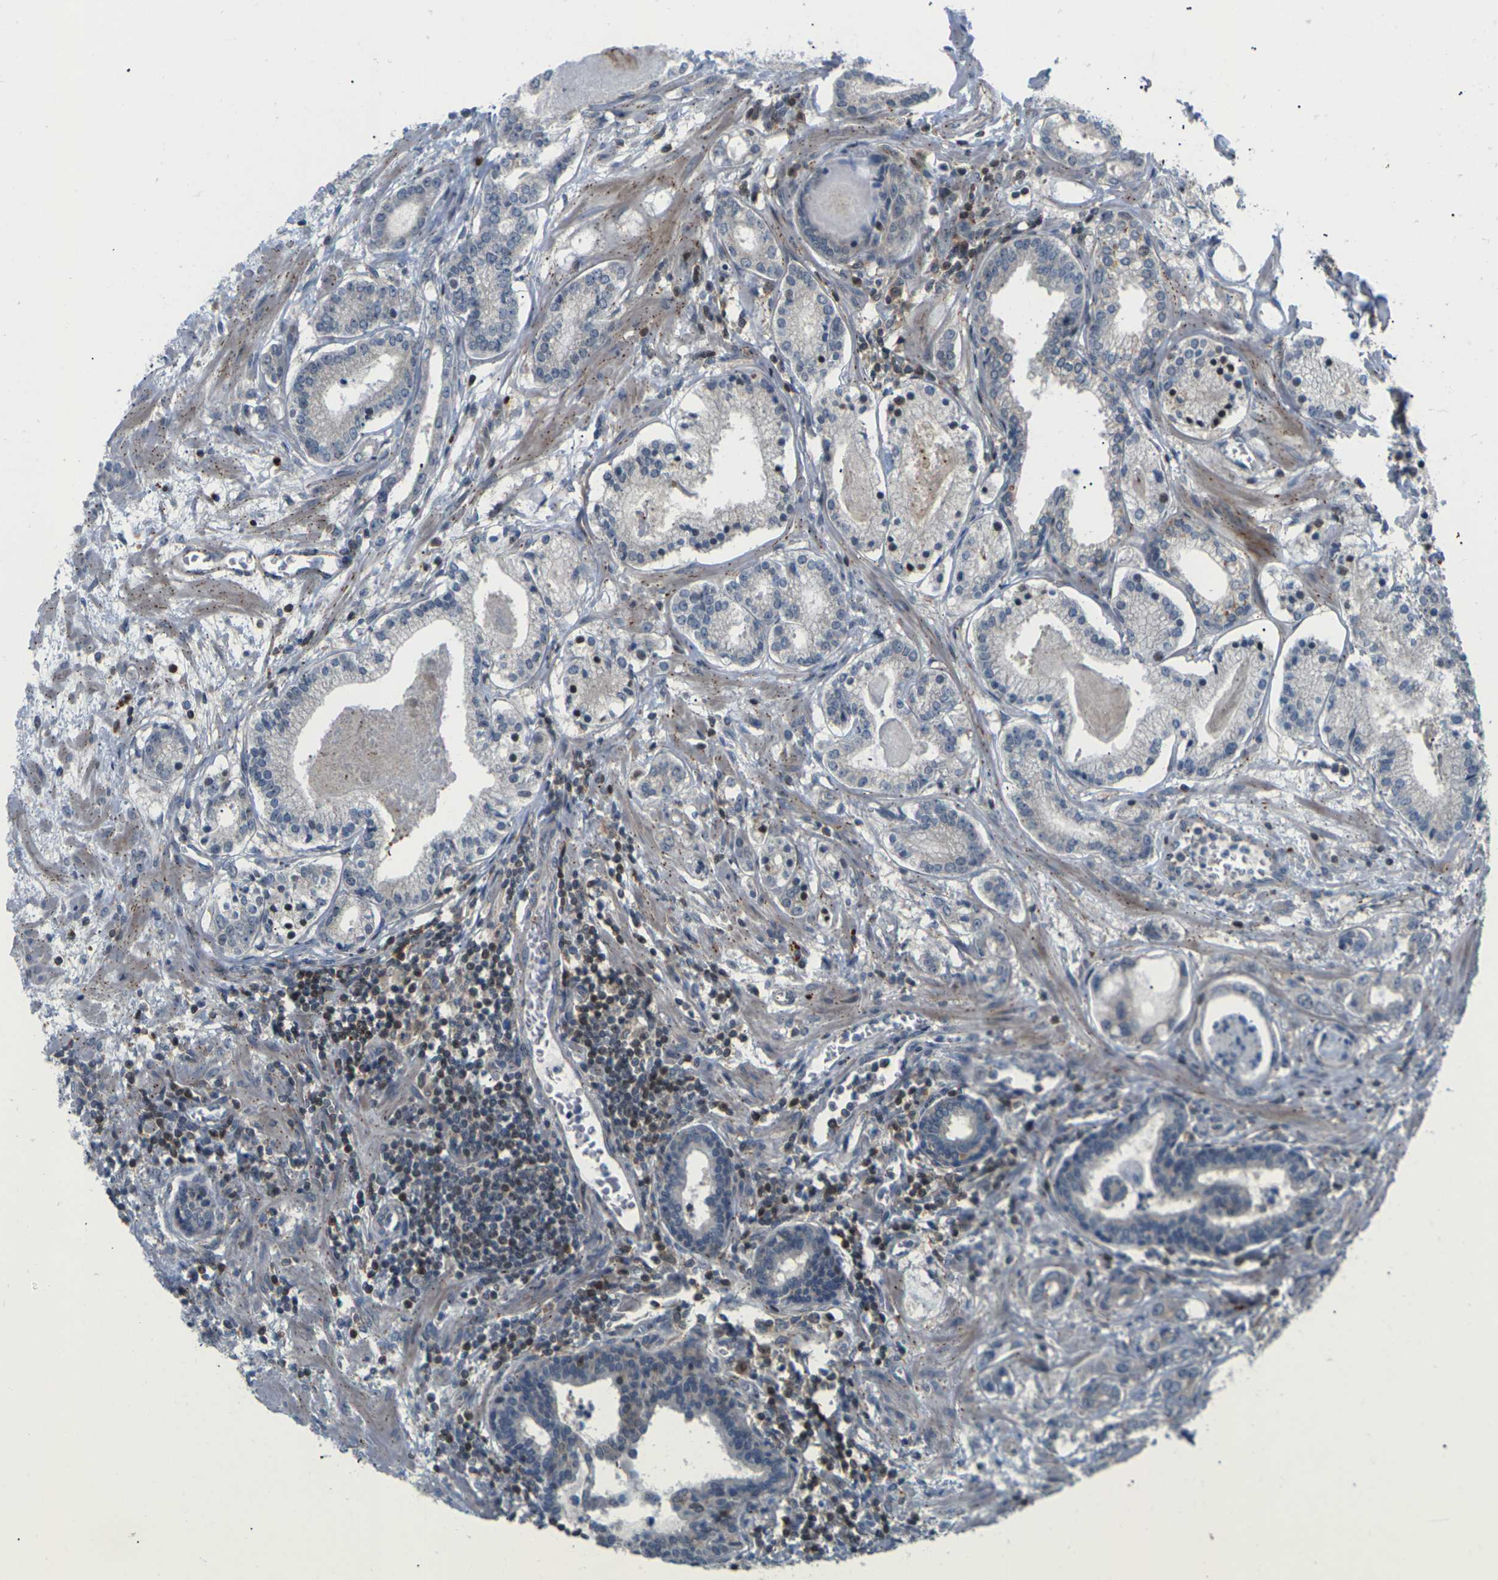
{"staining": {"intensity": "weak", "quantity": "25%-75%", "location": "cytoplasmic/membranous"}, "tissue": "prostate cancer", "cell_type": "Tumor cells", "image_type": "cancer", "snomed": [{"axis": "morphology", "description": "Adenocarcinoma, Low grade"}, {"axis": "topography", "description": "Prostate"}], "caption": "Protein staining reveals weak cytoplasmic/membranous staining in about 25%-75% of tumor cells in prostate cancer.", "gene": "RPS6KA3", "patient": {"sex": "male", "age": 59}}